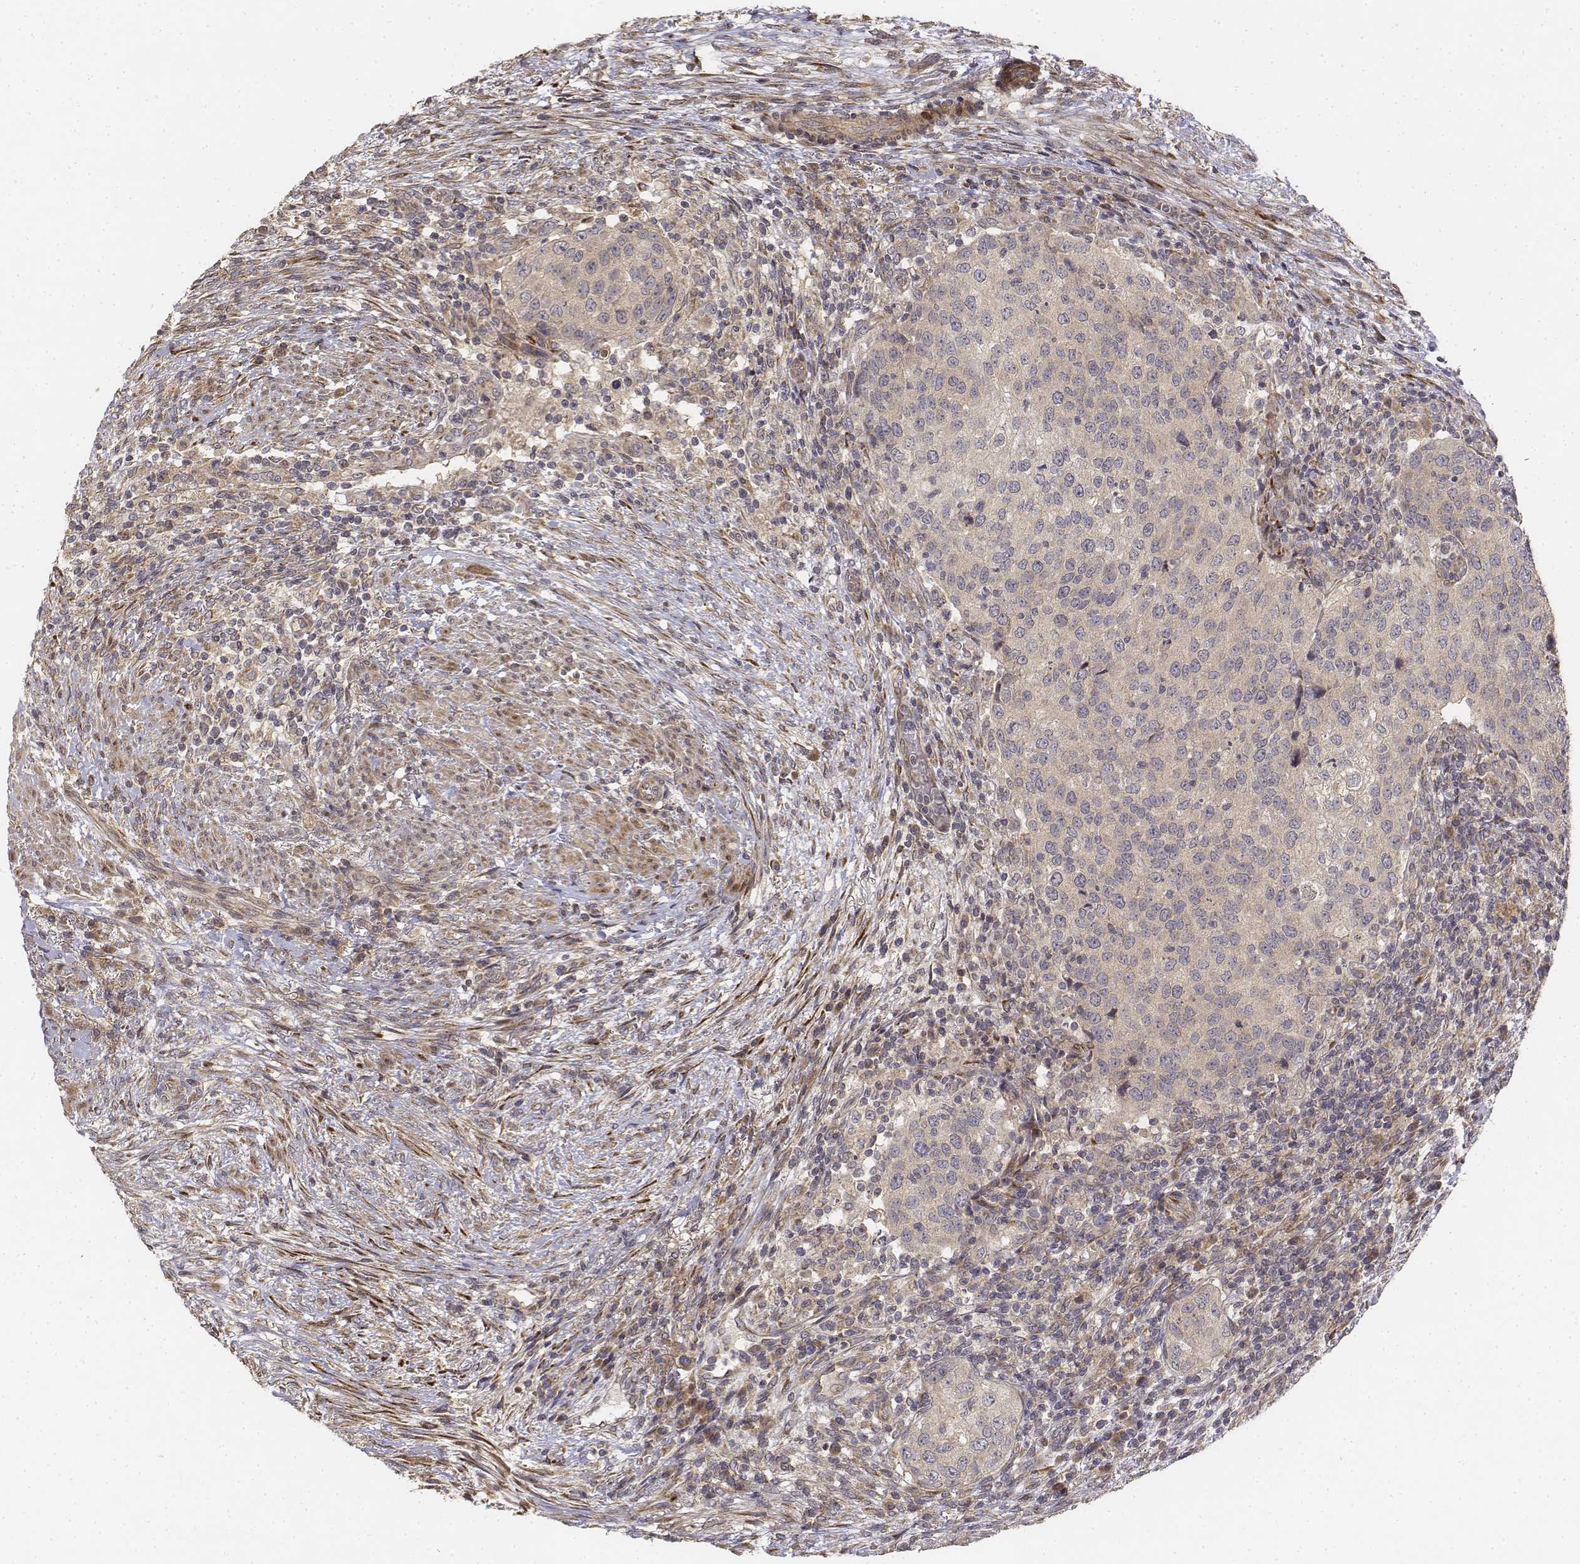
{"staining": {"intensity": "weak", "quantity": "25%-75%", "location": "cytoplasmic/membranous"}, "tissue": "urothelial cancer", "cell_type": "Tumor cells", "image_type": "cancer", "snomed": [{"axis": "morphology", "description": "Urothelial carcinoma, High grade"}, {"axis": "topography", "description": "Urinary bladder"}], "caption": "Protein expression analysis of human urothelial cancer reveals weak cytoplasmic/membranous positivity in approximately 25%-75% of tumor cells.", "gene": "FBXO21", "patient": {"sex": "female", "age": 78}}